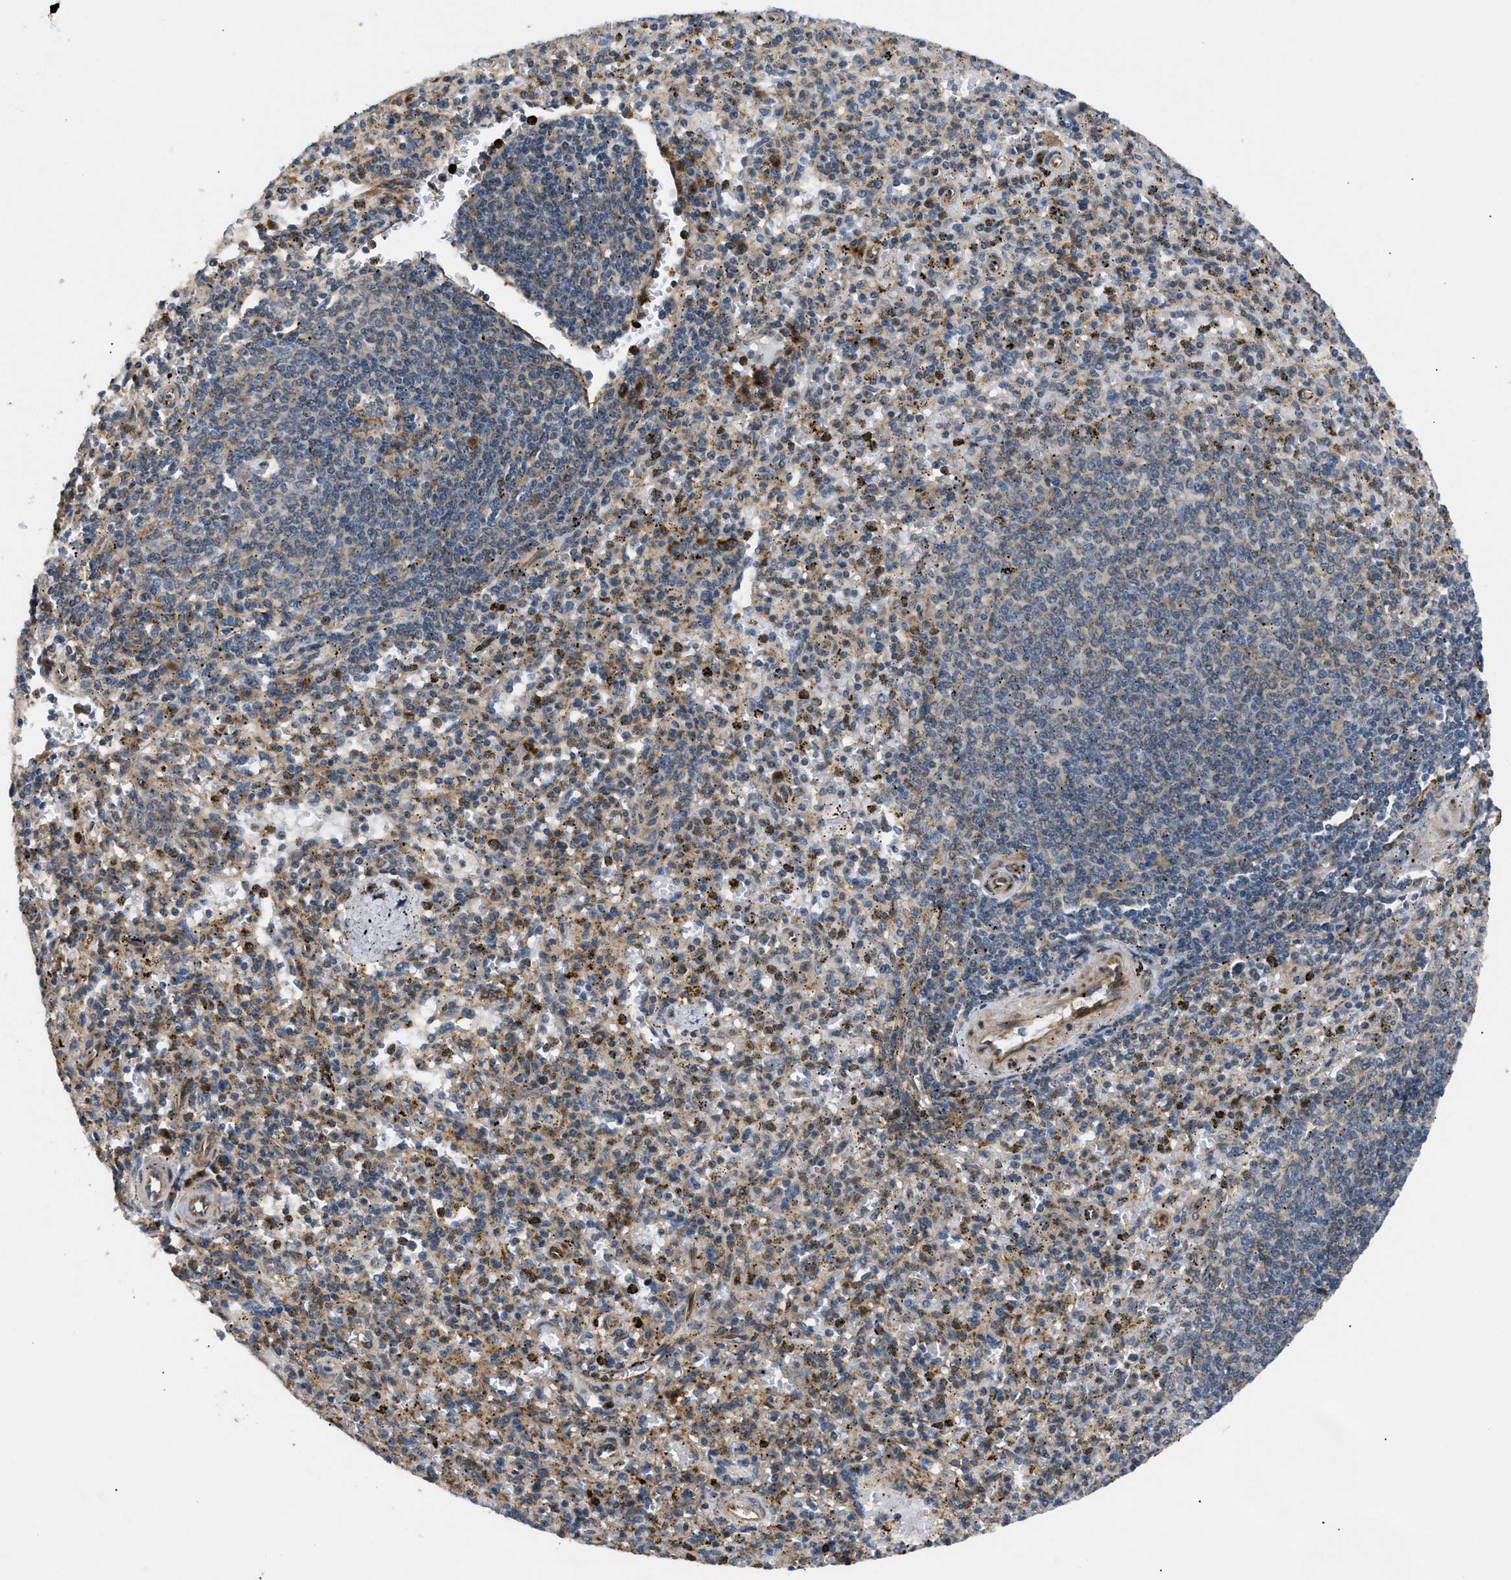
{"staining": {"intensity": "moderate", "quantity": "25%-75%", "location": "cytoplasmic/membranous"}, "tissue": "spleen", "cell_type": "Cells in red pulp", "image_type": "normal", "snomed": [{"axis": "morphology", "description": "Normal tissue, NOS"}, {"axis": "topography", "description": "Spleen"}], "caption": "An immunohistochemistry histopathology image of normal tissue is shown. Protein staining in brown highlights moderate cytoplasmic/membranous positivity in spleen within cells in red pulp. (DAB IHC with brightfield microscopy, high magnification).", "gene": "LYSMD3", "patient": {"sex": "male", "age": 72}}